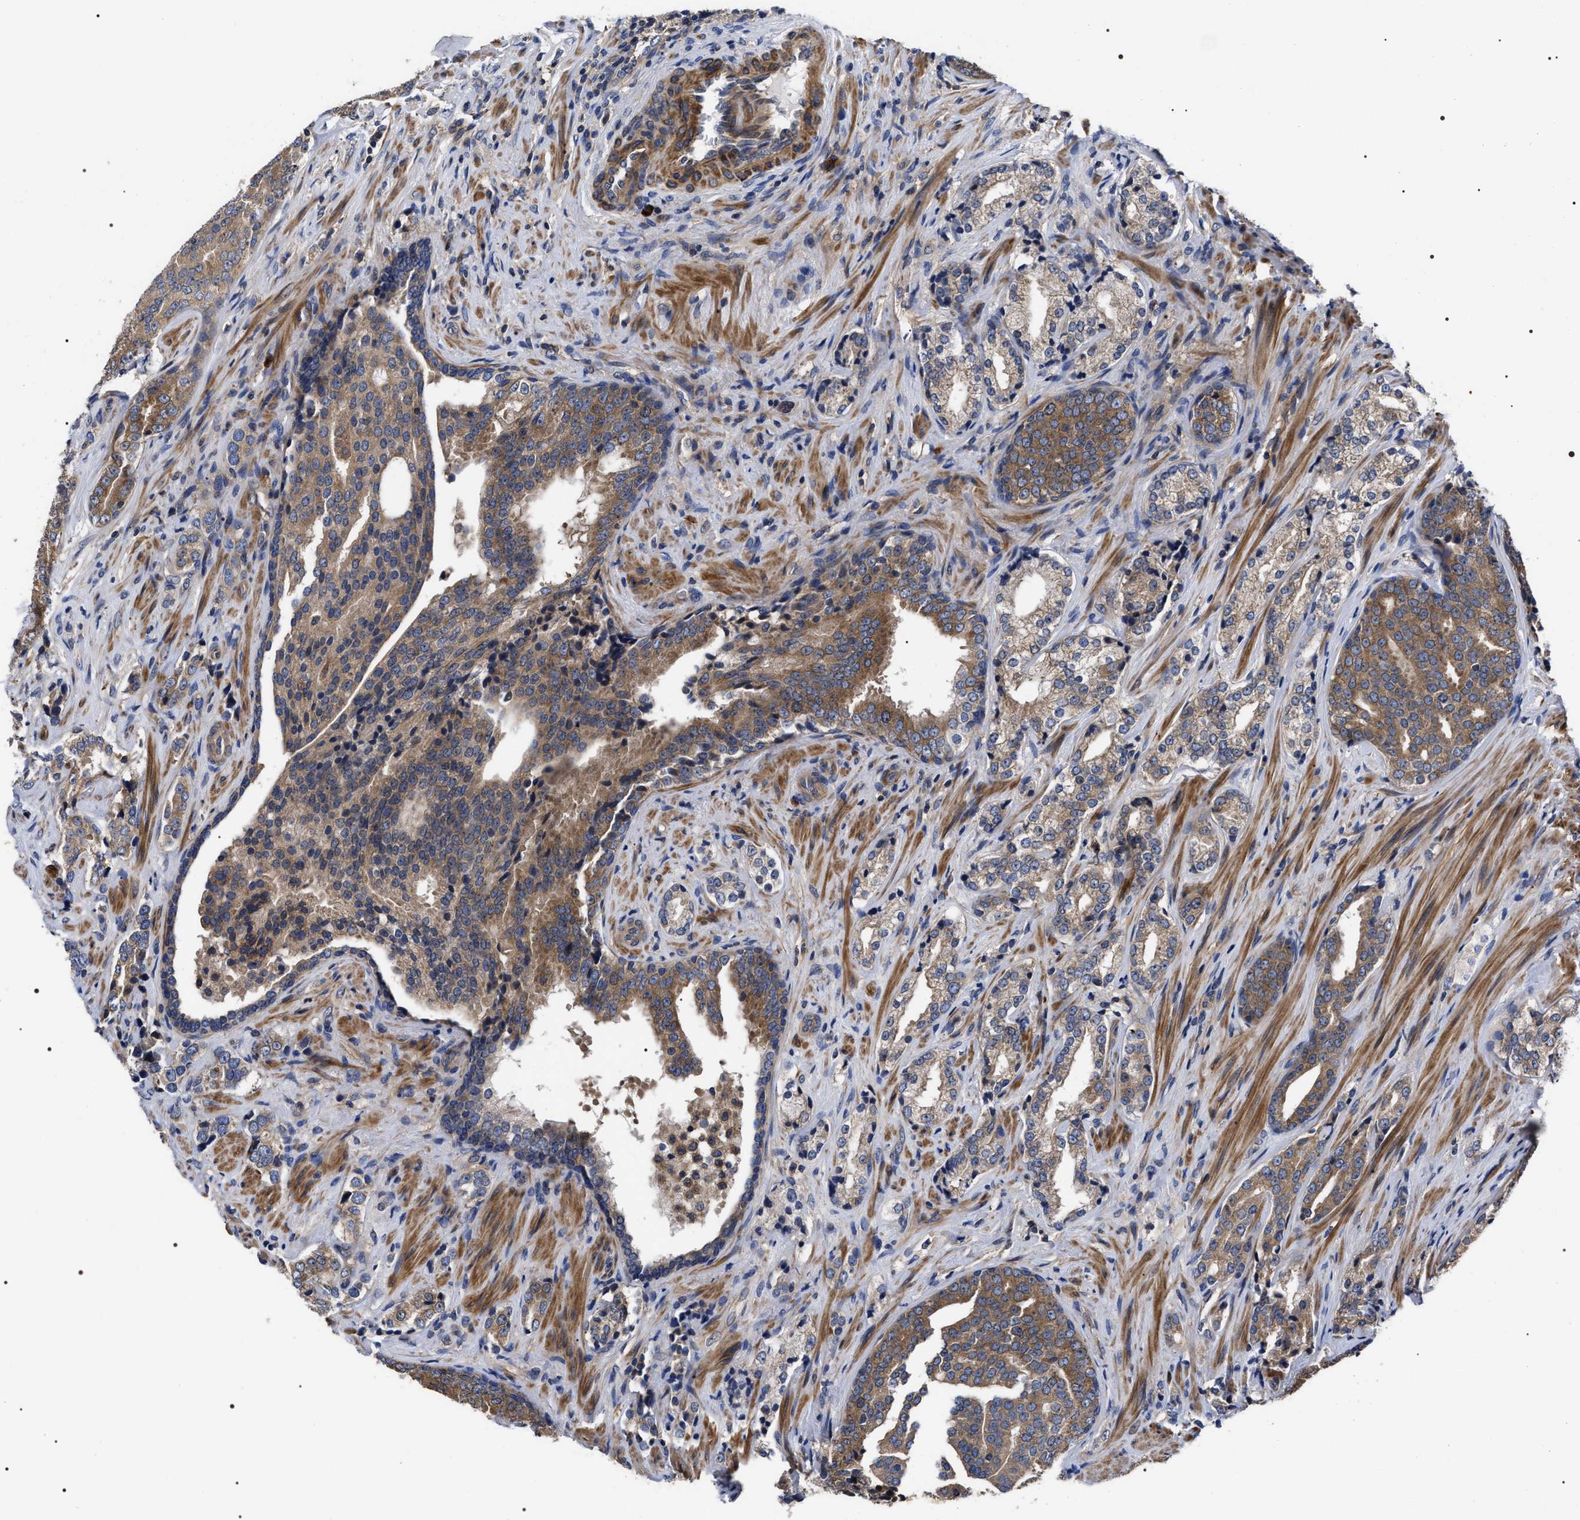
{"staining": {"intensity": "moderate", "quantity": "25%-75%", "location": "cytoplasmic/membranous"}, "tissue": "prostate cancer", "cell_type": "Tumor cells", "image_type": "cancer", "snomed": [{"axis": "morphology", "description": "Adenocarcinoma, High grade"}, {"axis": "topography", "description": "Prostate"}], "caption": "Prostate high-grade adenocarcinoma tissue reveals moderate cytoplasmic/membranous expression in approximately 25%-75% of tumor cells, visualized by immunohistochemistry.", "gene": "MIS18A", "patient": {"sex": "male", "age": 71}}